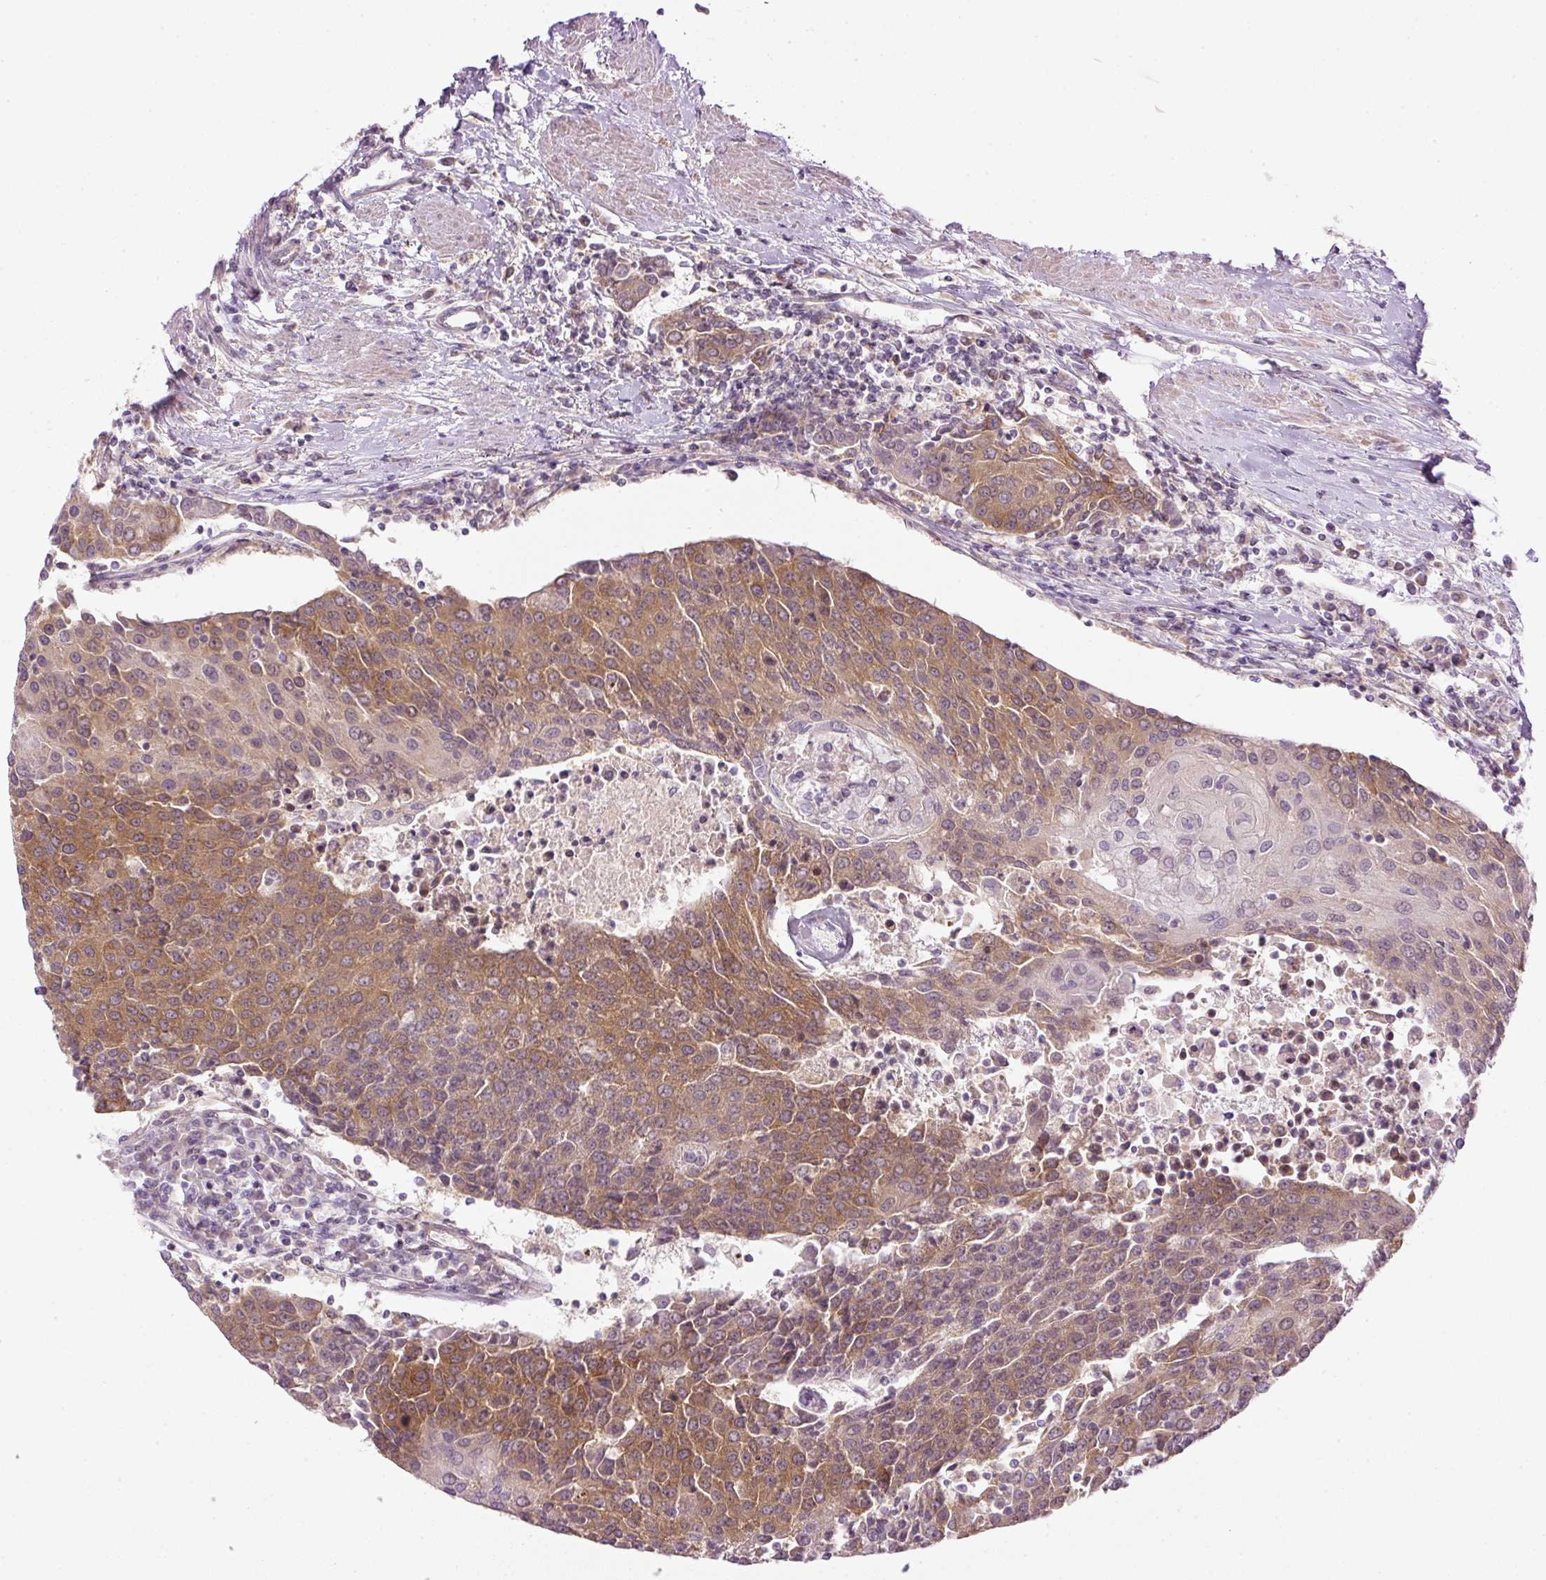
{"staining": {"intensity": "moderate", "quantity": ">75%", "location": "cytoplasmic/membranous"}, "tissue": "urothelial cancer", "cell_type": "Tumor cells", "image_type": "cancer", "snomed": [{"axis": "morphology", "description": "Urothelial carcinoma, High grade"}, {"axis": "topography", "description": "Urinary bladder"}], "caption": "Urothelial cancer stained with immunohistochemistry (IHC) displays moderate cytoplasmic/membranous positivity in about >75% of tumor cells.", "gene": "MZT2B", "patient": {"sex": "female", "age": 85}}